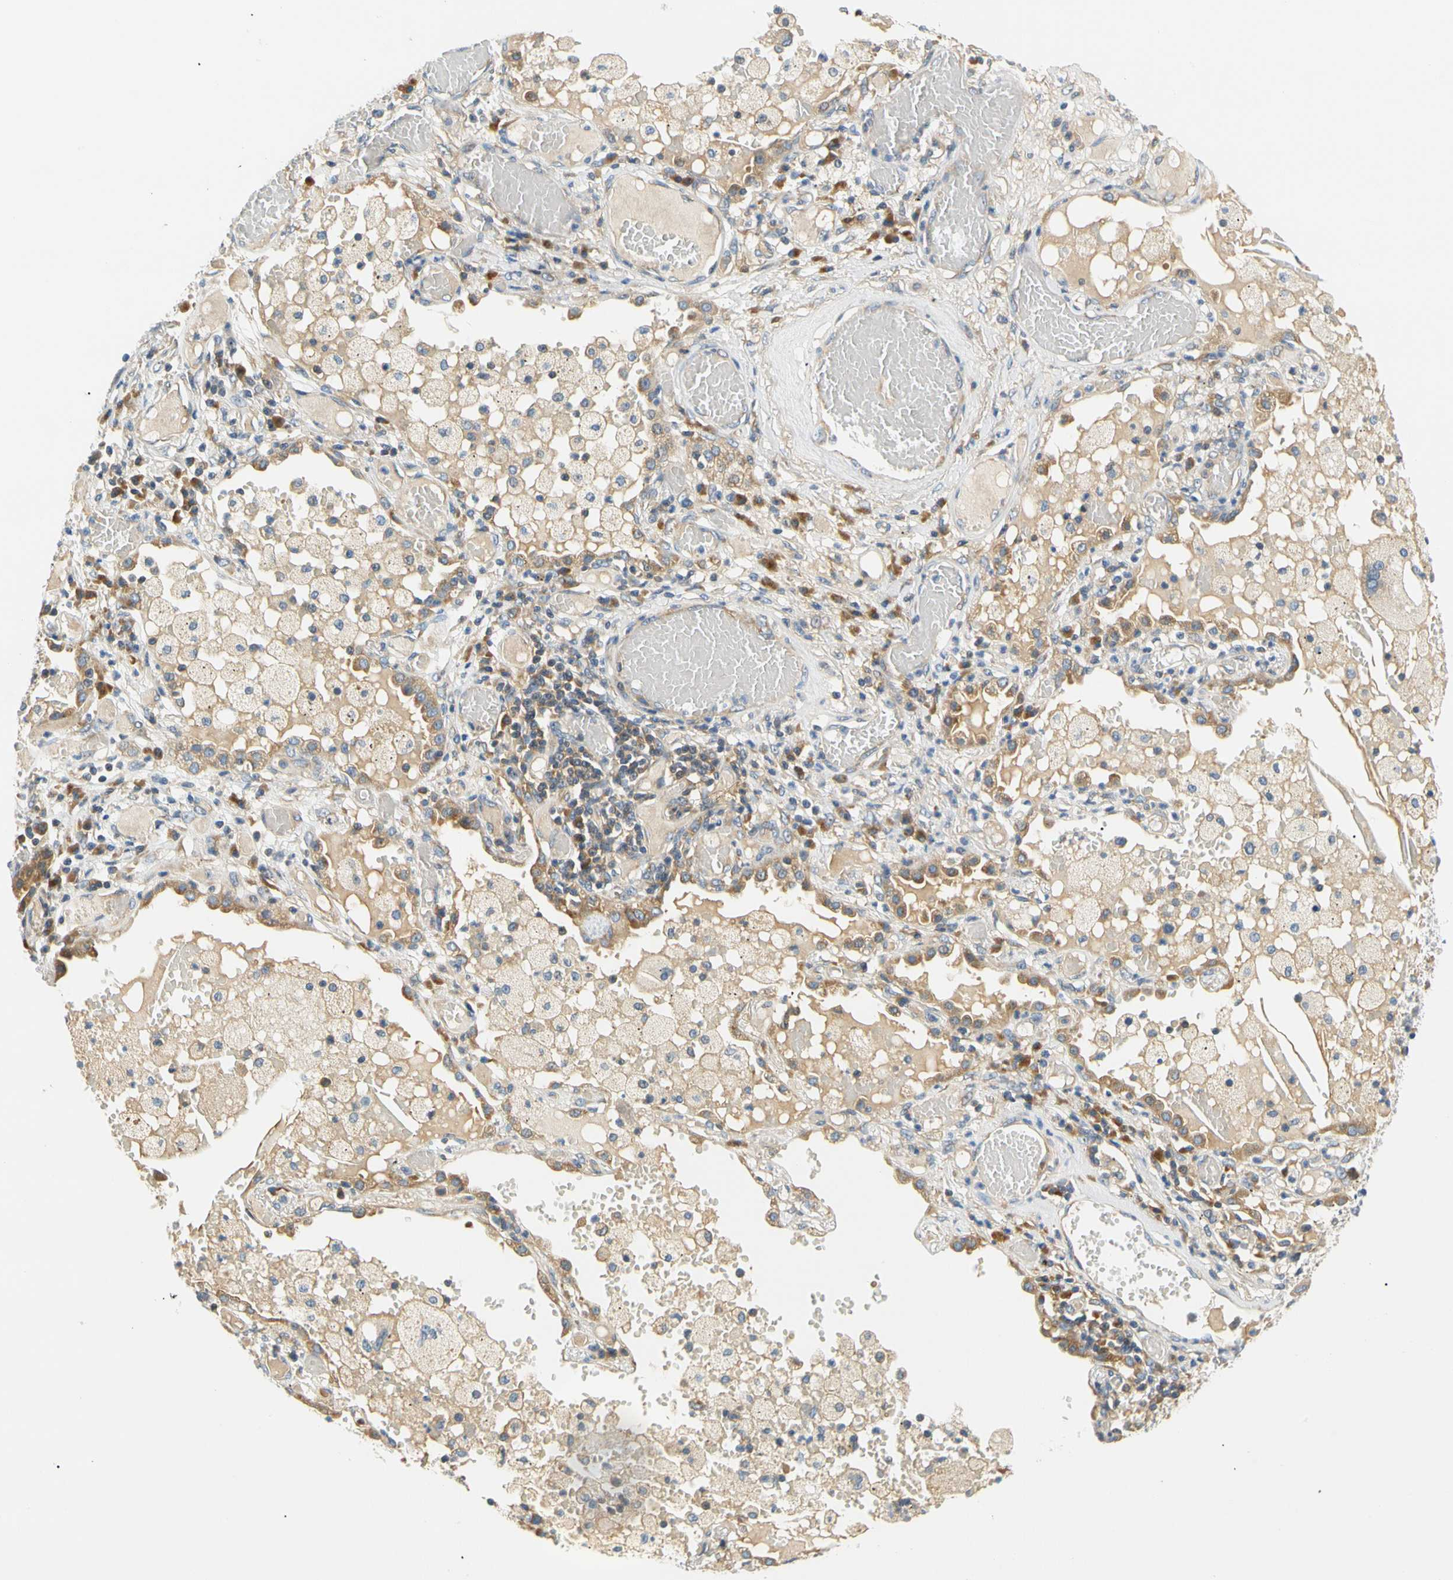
{"staining": {"intensity": "moderate", "quantity": ">75%", "location": "cytoplasmic/membranous"}, "tissue": "lung cancer", "cell_type": "Tumor cells", "image_type": "cancer", "snomed": [{"axis": "morphology", "description": "Squamous cell carcinoma, NOS"}, {"axis": "topography", "description": "Lung"}], "caption": "IHC micrograph of lung squamous cell carcinoma stained for a protein (brown), which shows medium levels of moderate cytoplasmic/membranous expression in about >75% of tumor cells.", "gene": "LRRC47", "patient": {"sex": "male", "age": 71}}